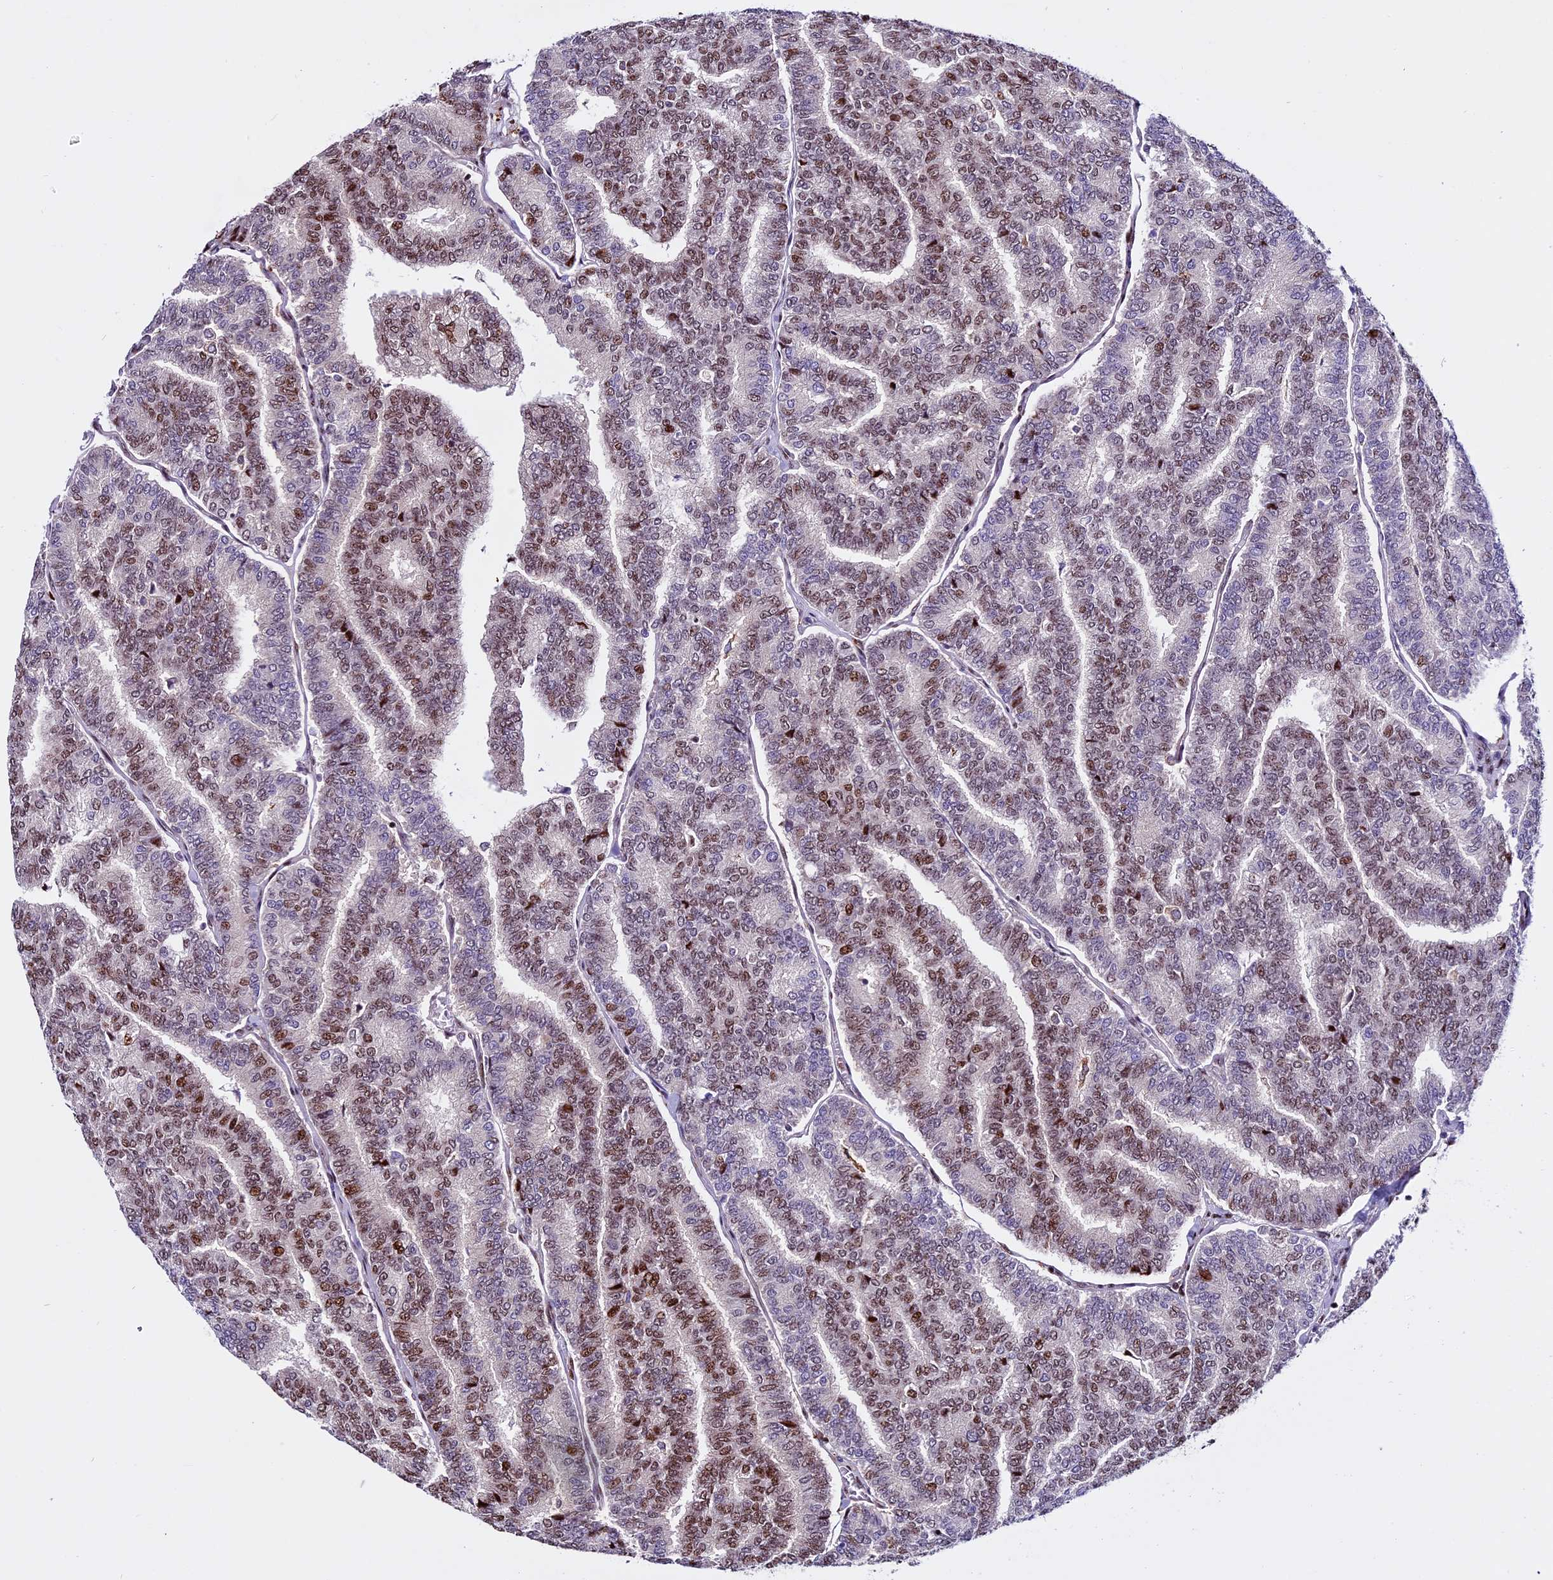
{"staining": {"intensity": "moderate", "quantity": "25%-75%", "location": "nuclear"}, "tissue": "thyroid cancer", "cell_type": "Tumor cells", "image_type": "cancer", "snomed": [{"axis": "morphology", "description": "Papillary adenocarcinoma, NOS"}, {"axis": "topography", "description": "Thyroid gland"}], "caption": "This image displays thyroid cancer (papillary adenocarcinoma) stained with immunohistochemistry (IHC) to label a protein in brown. The nuclear of tumor cells show moderate positivity for the protein. Nuclei are counter-stained blue.", "gene": "RINL", "patient": {"sex": "female", "age": 35}}